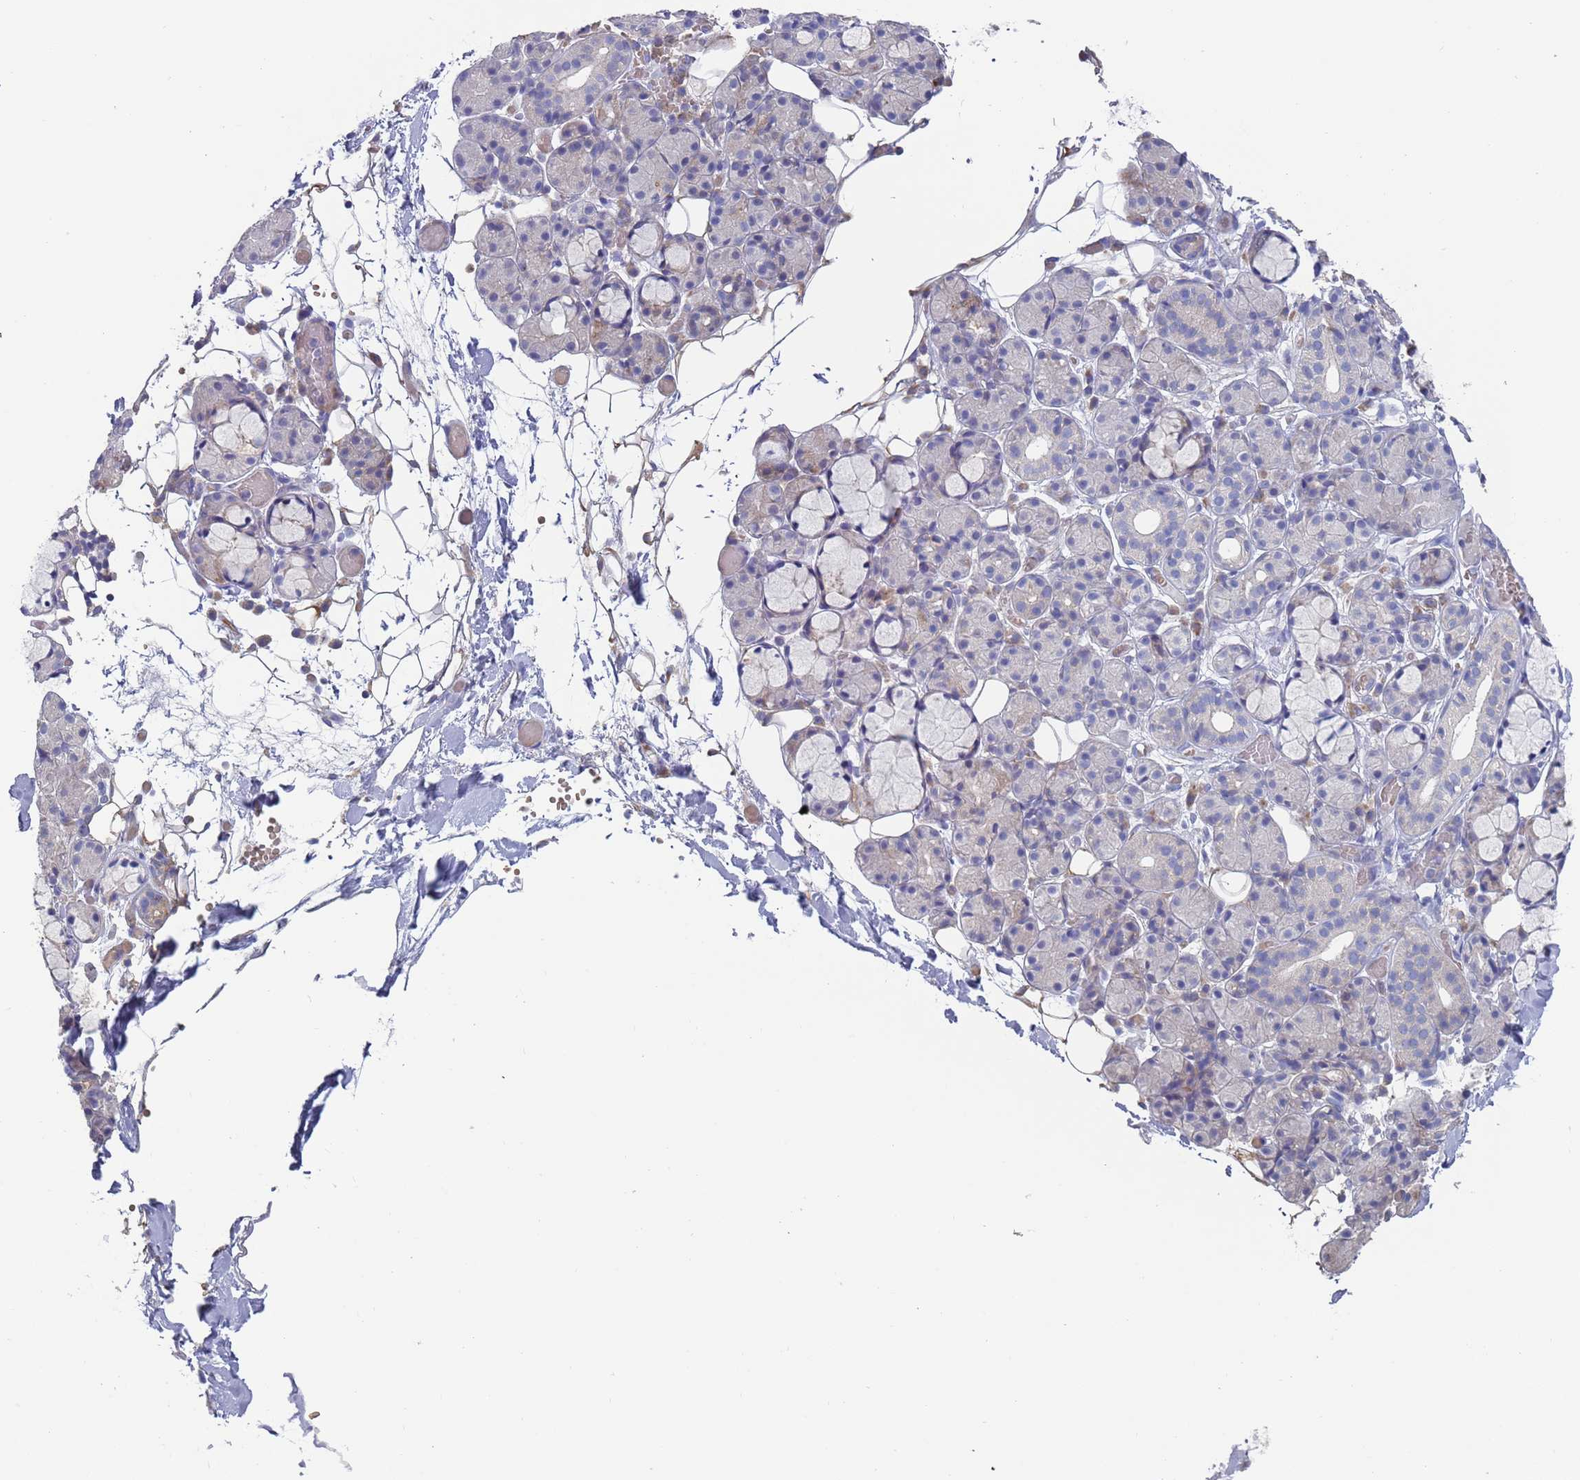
{"staining": {"intensity": "negative", "quantity": "none", "location": "none"}, "tissue": "salivary gland", "cell_type": "Glandular cells", "image_type": "normal", "snomed": [{"axis": "morphology", "description": "Normal tissue, NOS"}, {"axis": "topography", "description": "Salivary gland"}], "caption": "IHC photomicrograph of benign human salivary gland stained for a protein (brown), which exhibits no positivity in glandular cells.", "gene": "MALRD1", "patient": {"sex": "male", "age": 63}}